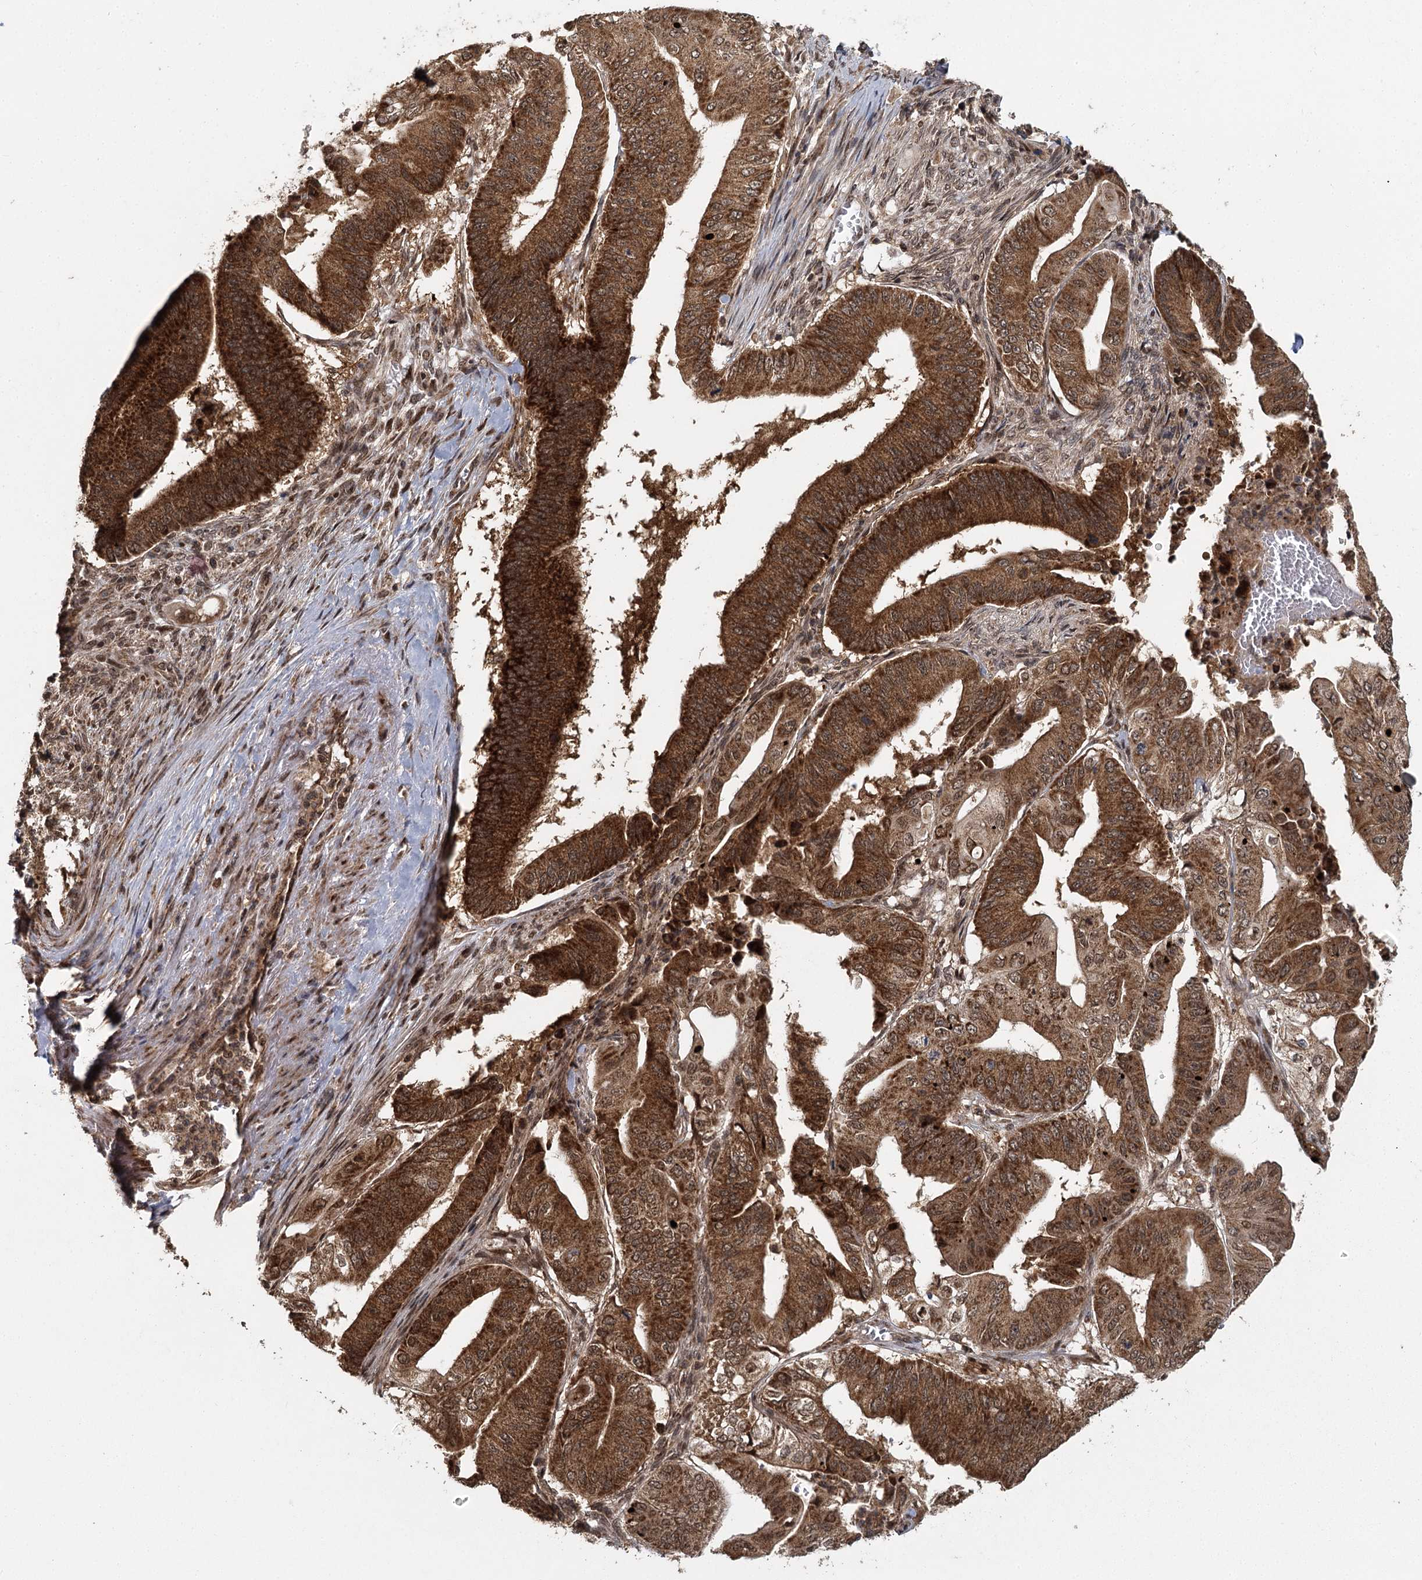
{"staining": {"intensity": "strong", "quantity": ">75%", "location": "cytoplasmic/membranous"}, "tissue": "pancreatic cancer", "cell_type": "Tumor cells", "image_type": "cancer", "snomed": [{"axis": "morphology", "description": "Adenocarcinoma, NOS"}, {"axis": "topography", "description": "Pancreas"}], "caption": "About >75% of tumor cells in pancreatic cancer demonstrate strong cytoplasmic/membranous protein positivity as visualized by brown immunohistochemical staining.", "gene": "MICU1", "patient": {"sex": "female", "age": 77}}